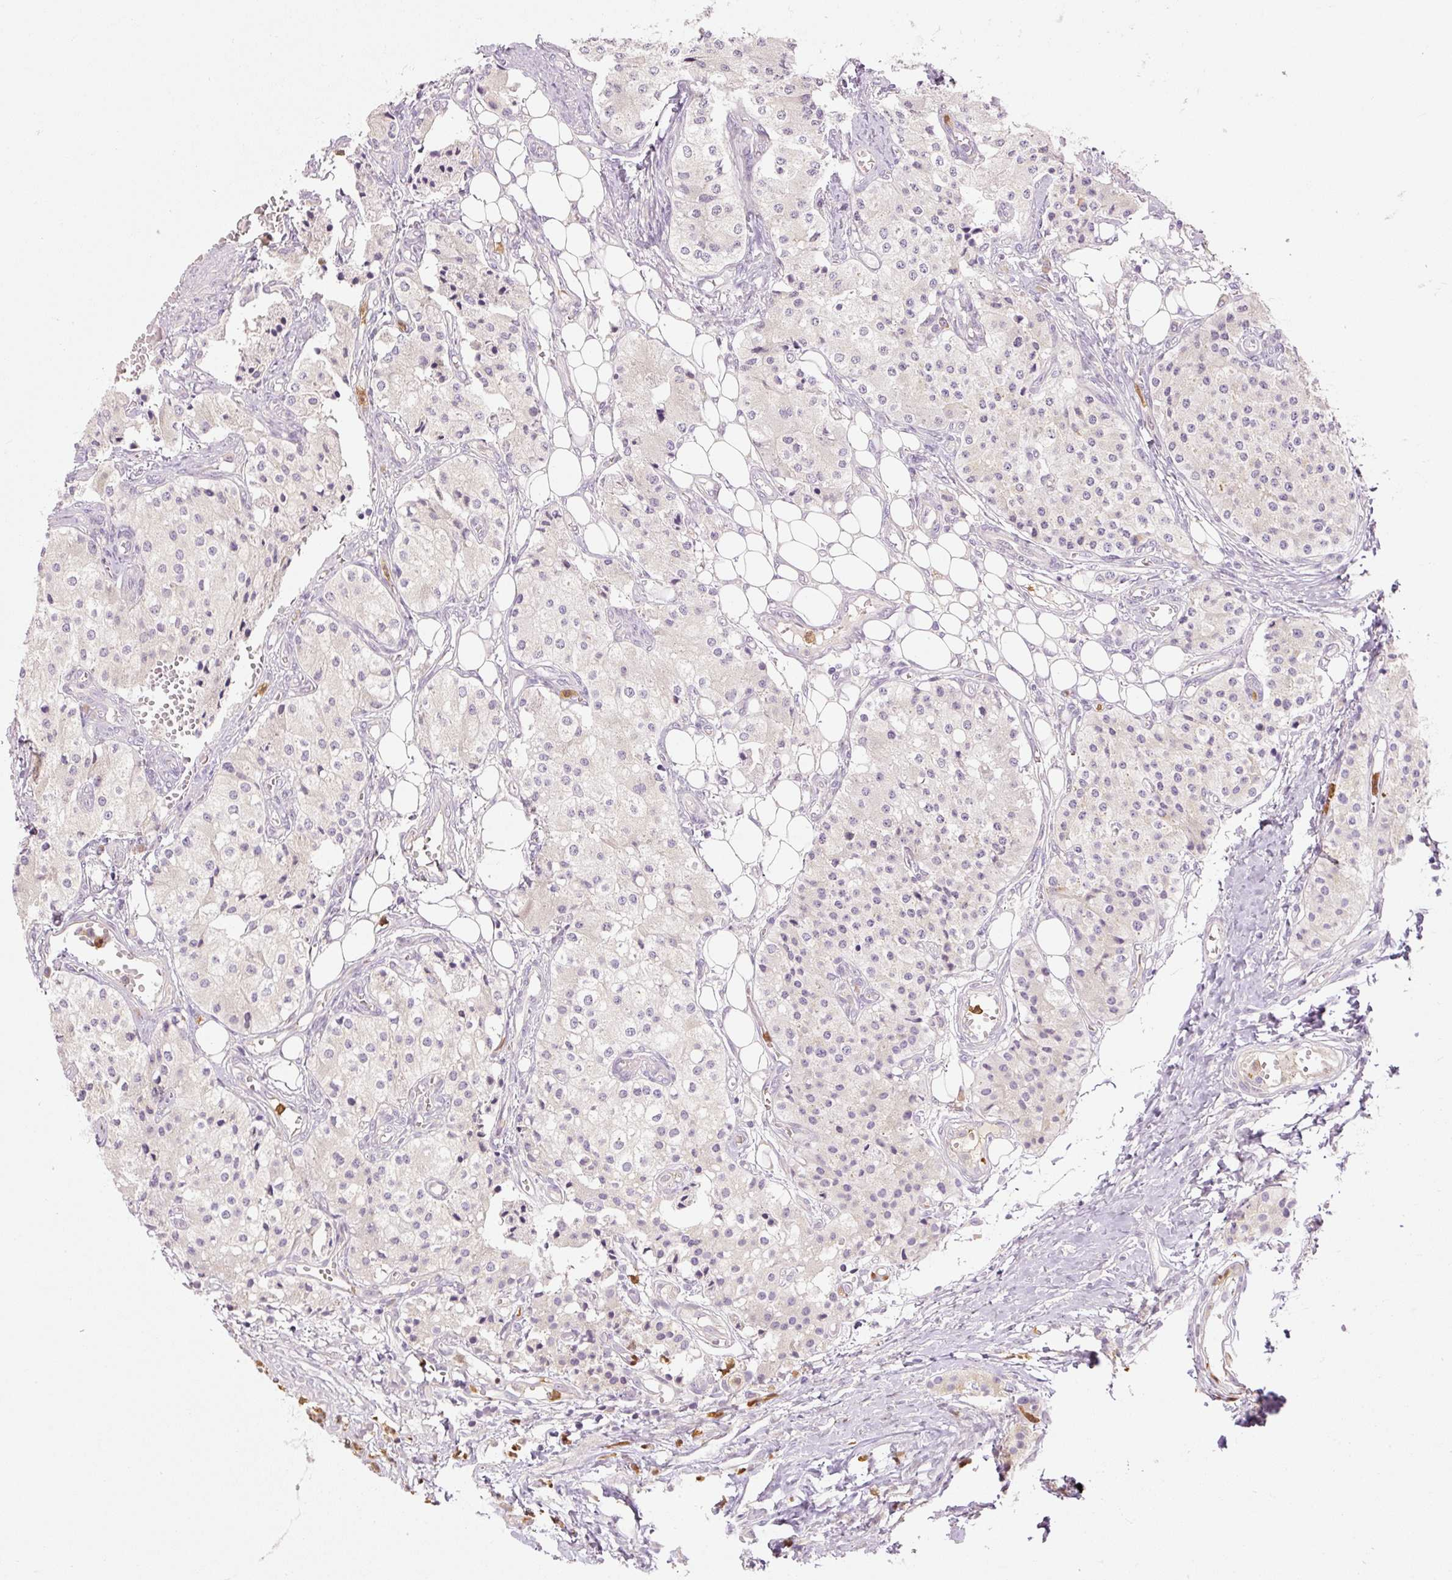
{"staining": {"intensity": "negative", "quantity": "none", "location": "none"}, "tissue": "carcinoid", "cell_type": "Tumor cells", "image_type": "cancer", "snomed": [{"axis": "morphology", "description": "Carcinoid, malignant, NOS"}, {"axis": "topography", "description": "Colon"}], "caption": "There is no significant expression in tumor cells of carcinoid. (DAB immunohistochemistry (IHC), high magnification).", "gene": "CTTNBP2", "patient": {"sex": "female", "age": 52}}